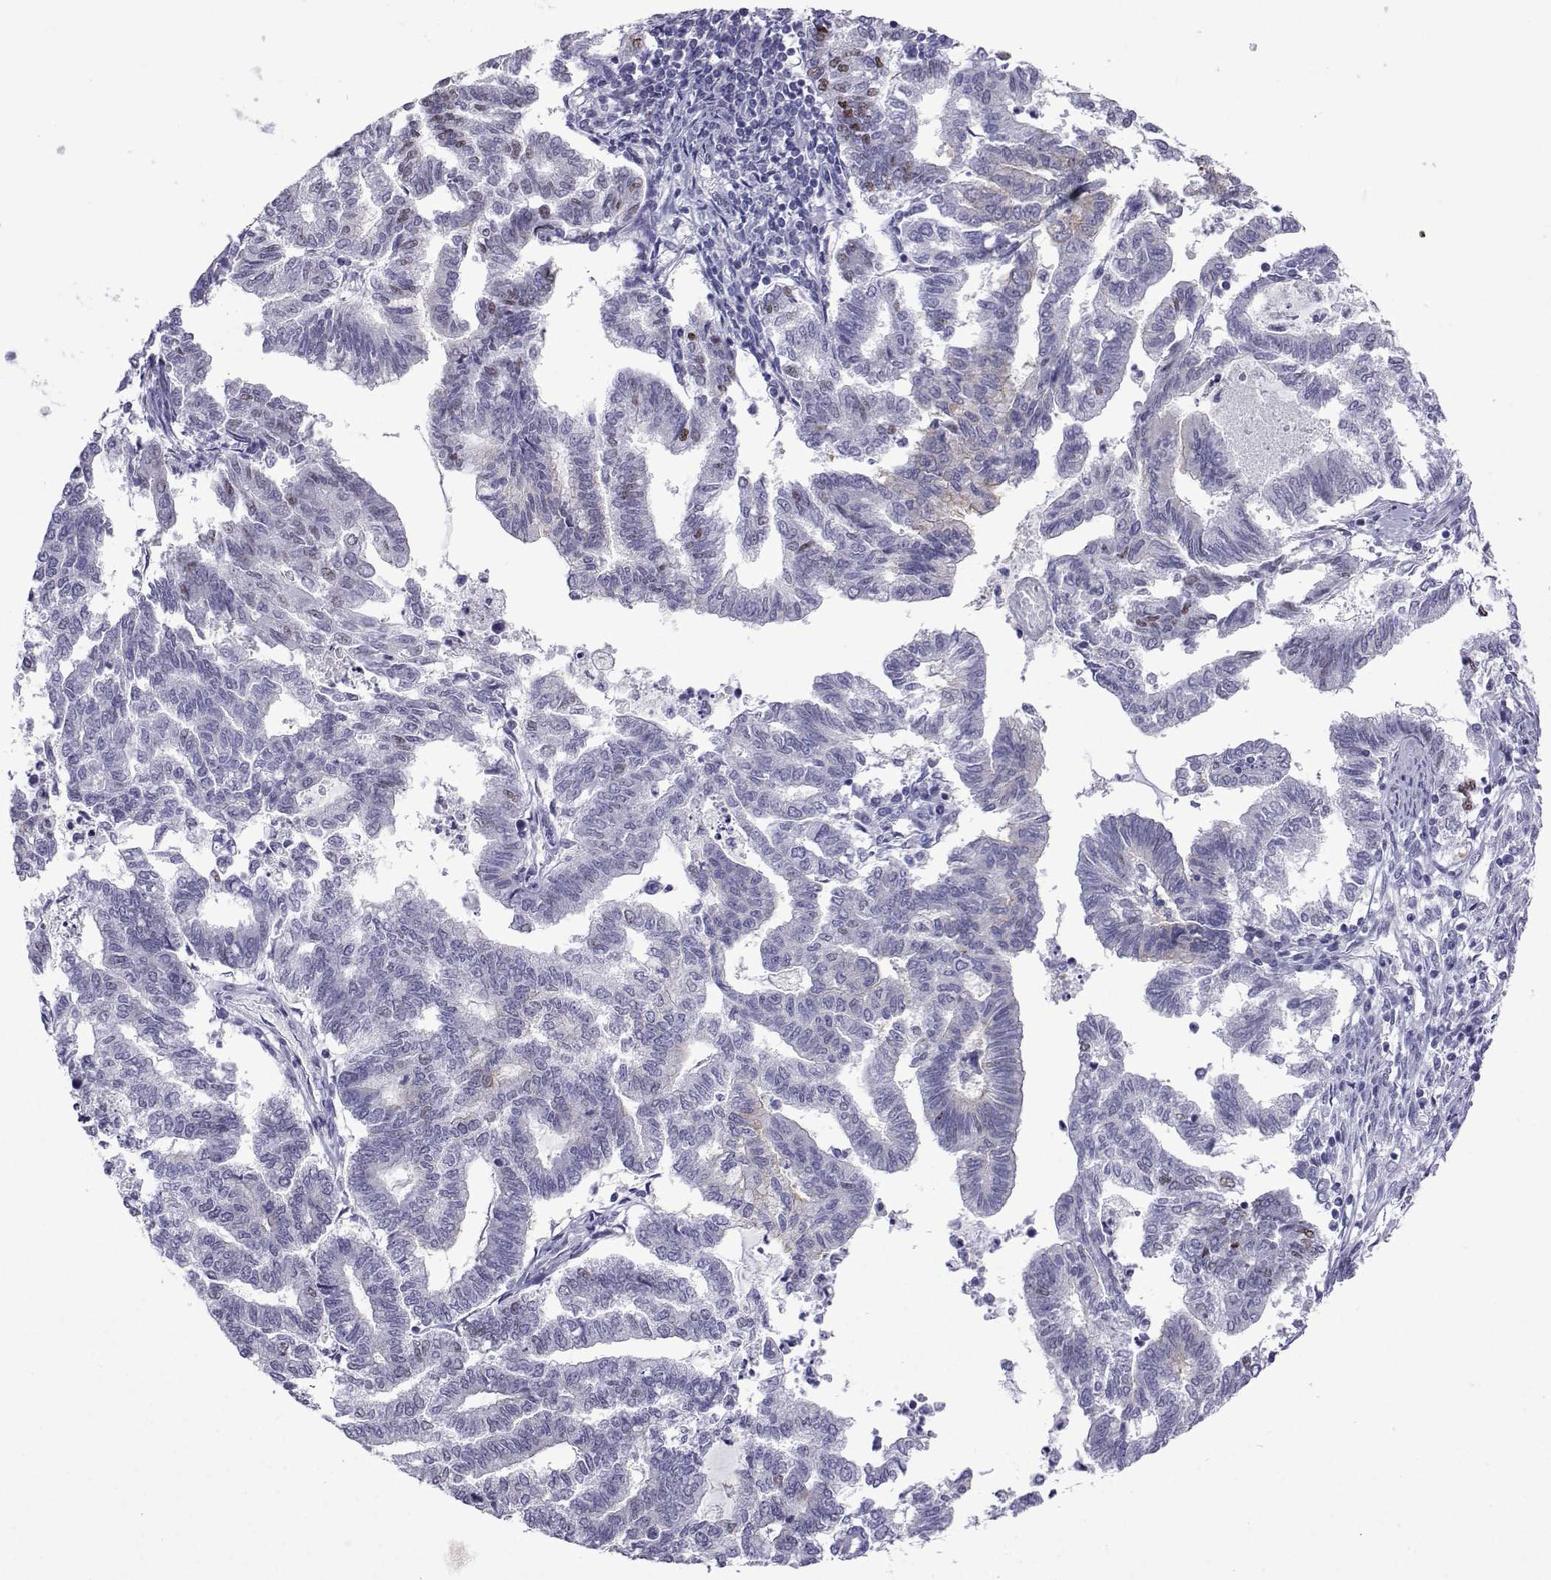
{"staining": {"intensity": "negative", "quantity": "none", "location": "none"}, "tissue": "endometrial cancer", "cell_type": "Tumor cells", "image_type": "cancer", "snomed": [{"axis": "morphology", "description": "Adenocarcinoma, NOS"}, {"axis": "topography", "description": "Endometrium"}], "caption": "A high-resolution photomicrograph shows IHC staining of endometrial adenocarcinoma, which reveals no significant staining in tumor cells.", "gene": "COL22A1", "patient": {"sex": "female", "age": 79}}